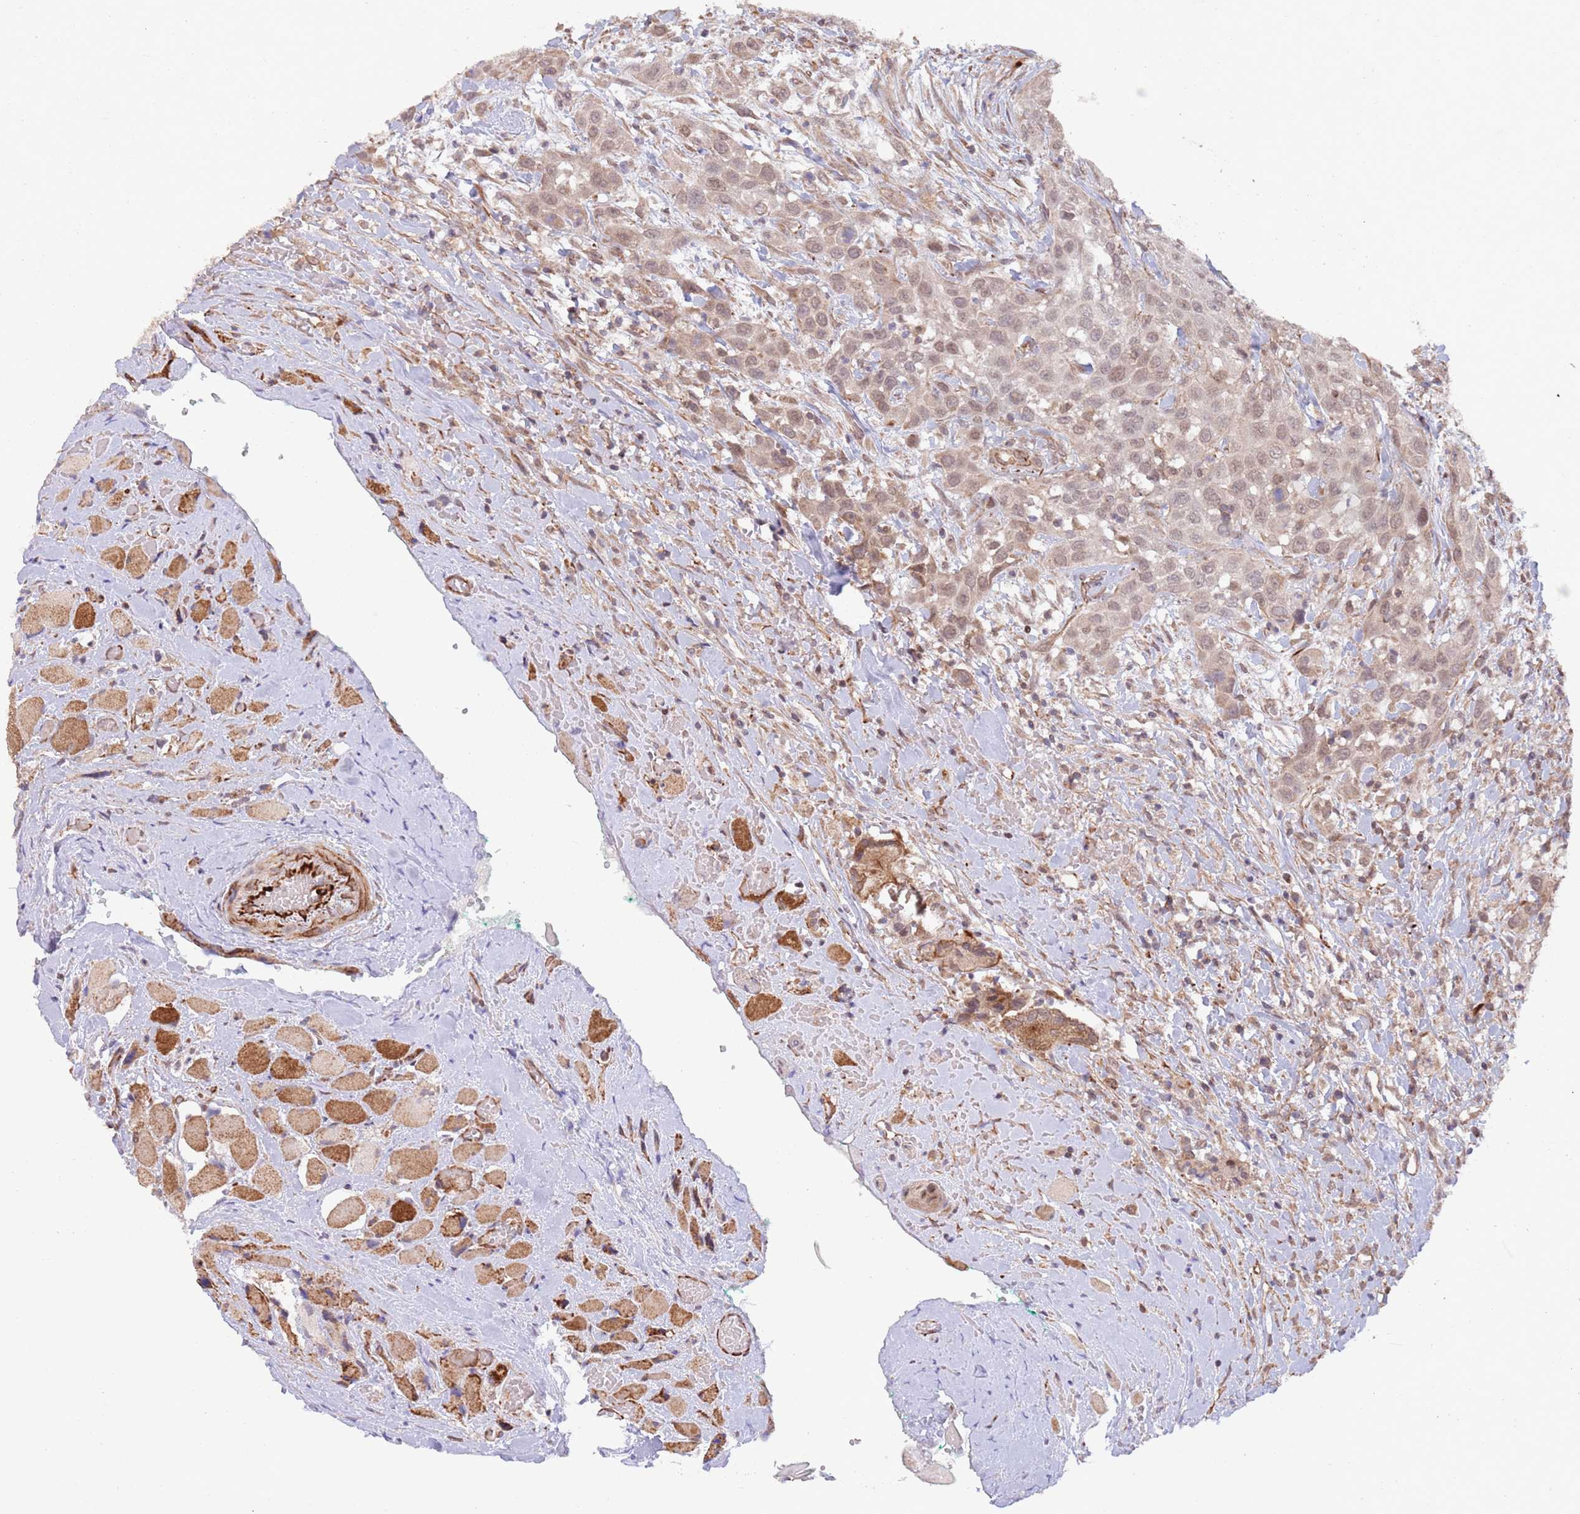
{"staining": {"intensity": "weak", "quantity": ">75%", "location": "nuclear"}, "tissue": "head and neck cancer", "cell_type": "Tumor cells", "image_type": "cancer", "snomed": [{"axis": "morphology", "description": "Squamous cell carcinoma, NOS"}, {"axis": "topography", "description": "Head-Neck"}], "caption": "Brown immunohistochemical staining in human squamous cell carcinoma (head and neck) reveals weak nuclear positivity in approximately >75% of tumor cells. (DAB IHC, brown staining for protein, blue staining for nuclei).", "gene": "CHD9", "patient": {"sex": "male", "age": 81}}